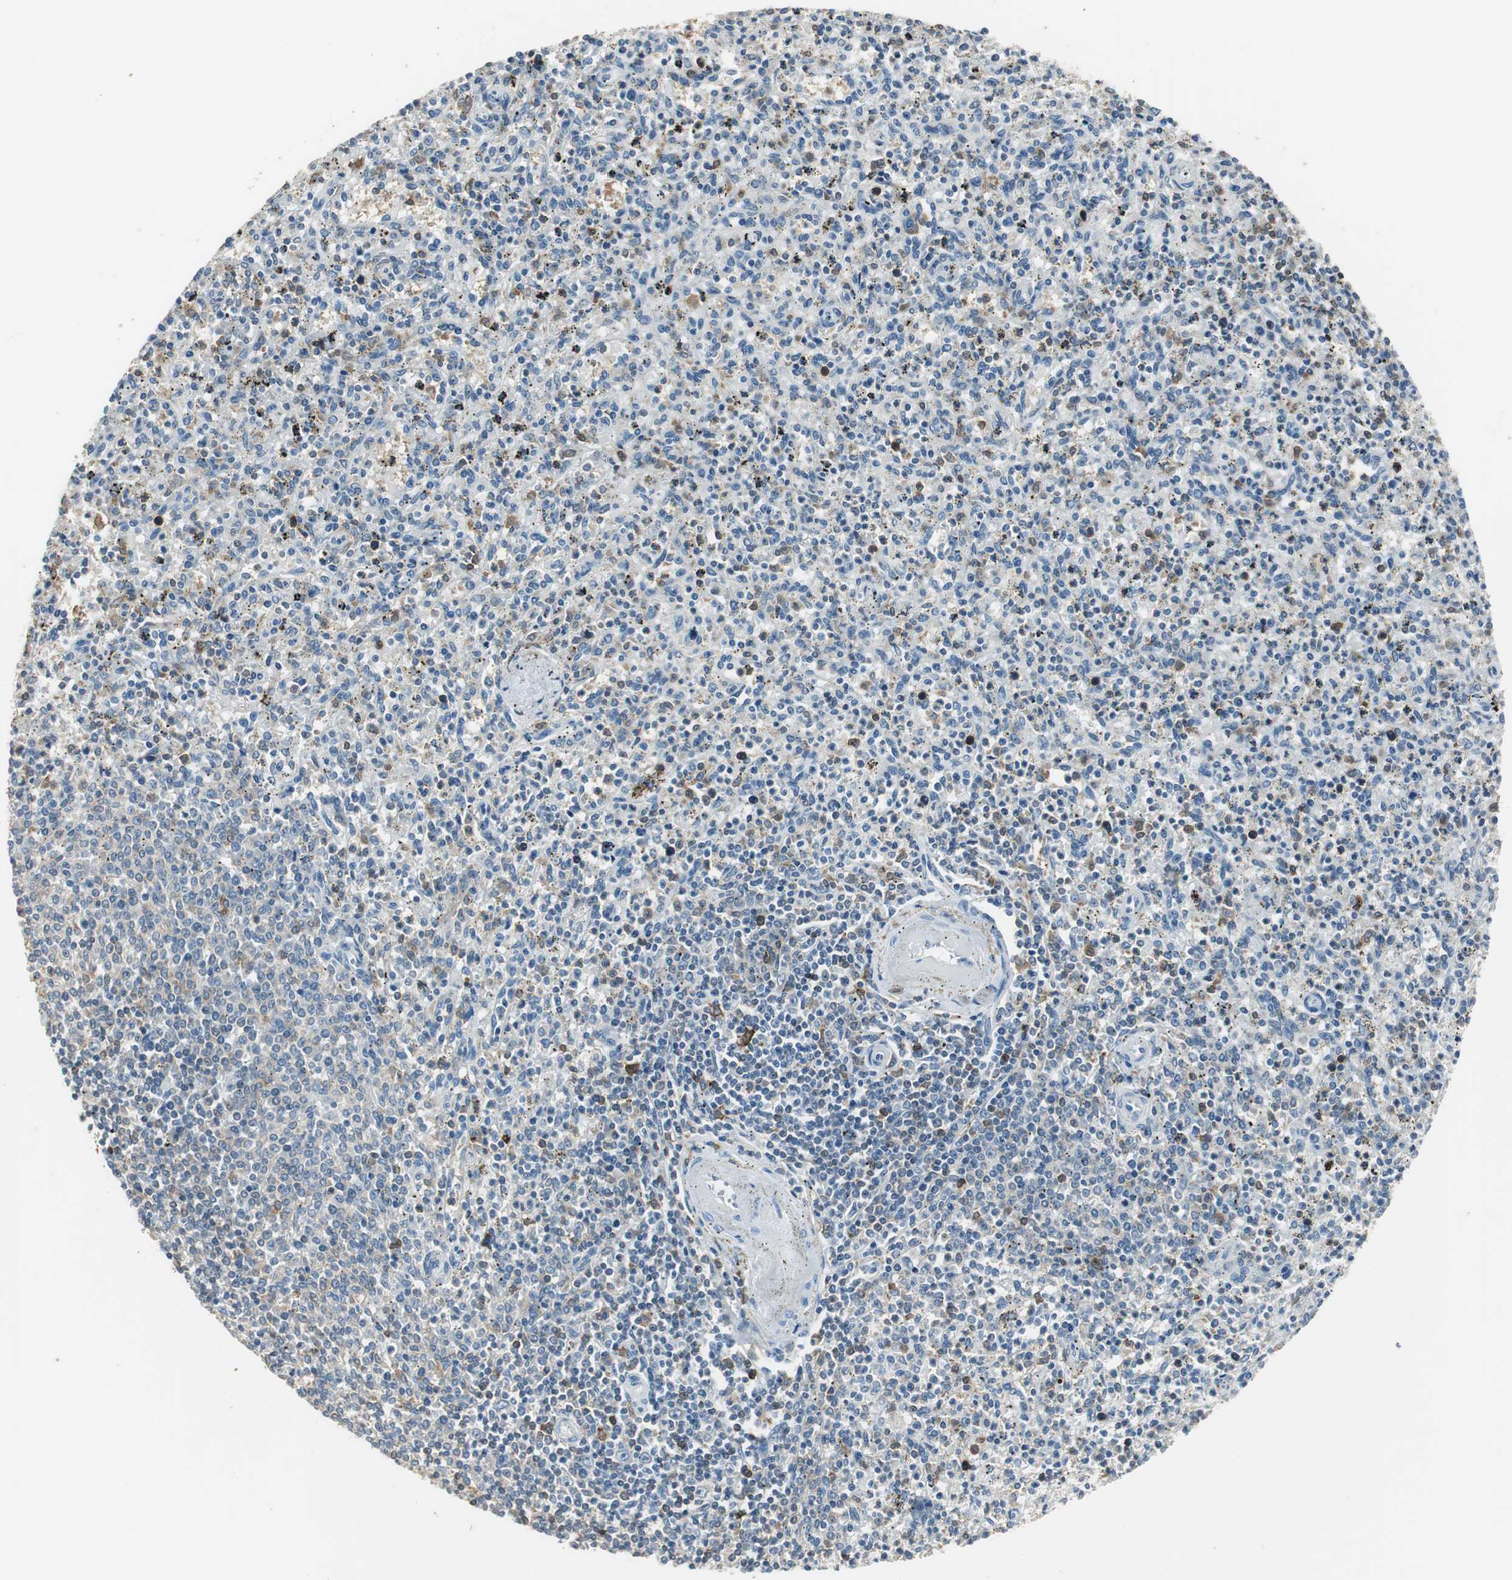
{"staining": {"intensity": "weak", "quantity": "<25%", "location": "cytoplasmic/membranous"}, "tissue": "spleen", "cell_type": "Cells in red pulp", "image_type": "normal", "snomed": [{"axis": "morphology", "description": "Normal tissue, NOS"}, {"axis": "topography", "description": "Spleen"}], "caption": "This image is of benign spleen stained with immunohistochemistry (IHC) to label a protein in brown with the nuclei are counter-stained blue. There is no positivity in cells in red pulp.", "gene": "MSTO1", "patient": {"sex": "male", "age": 72}}